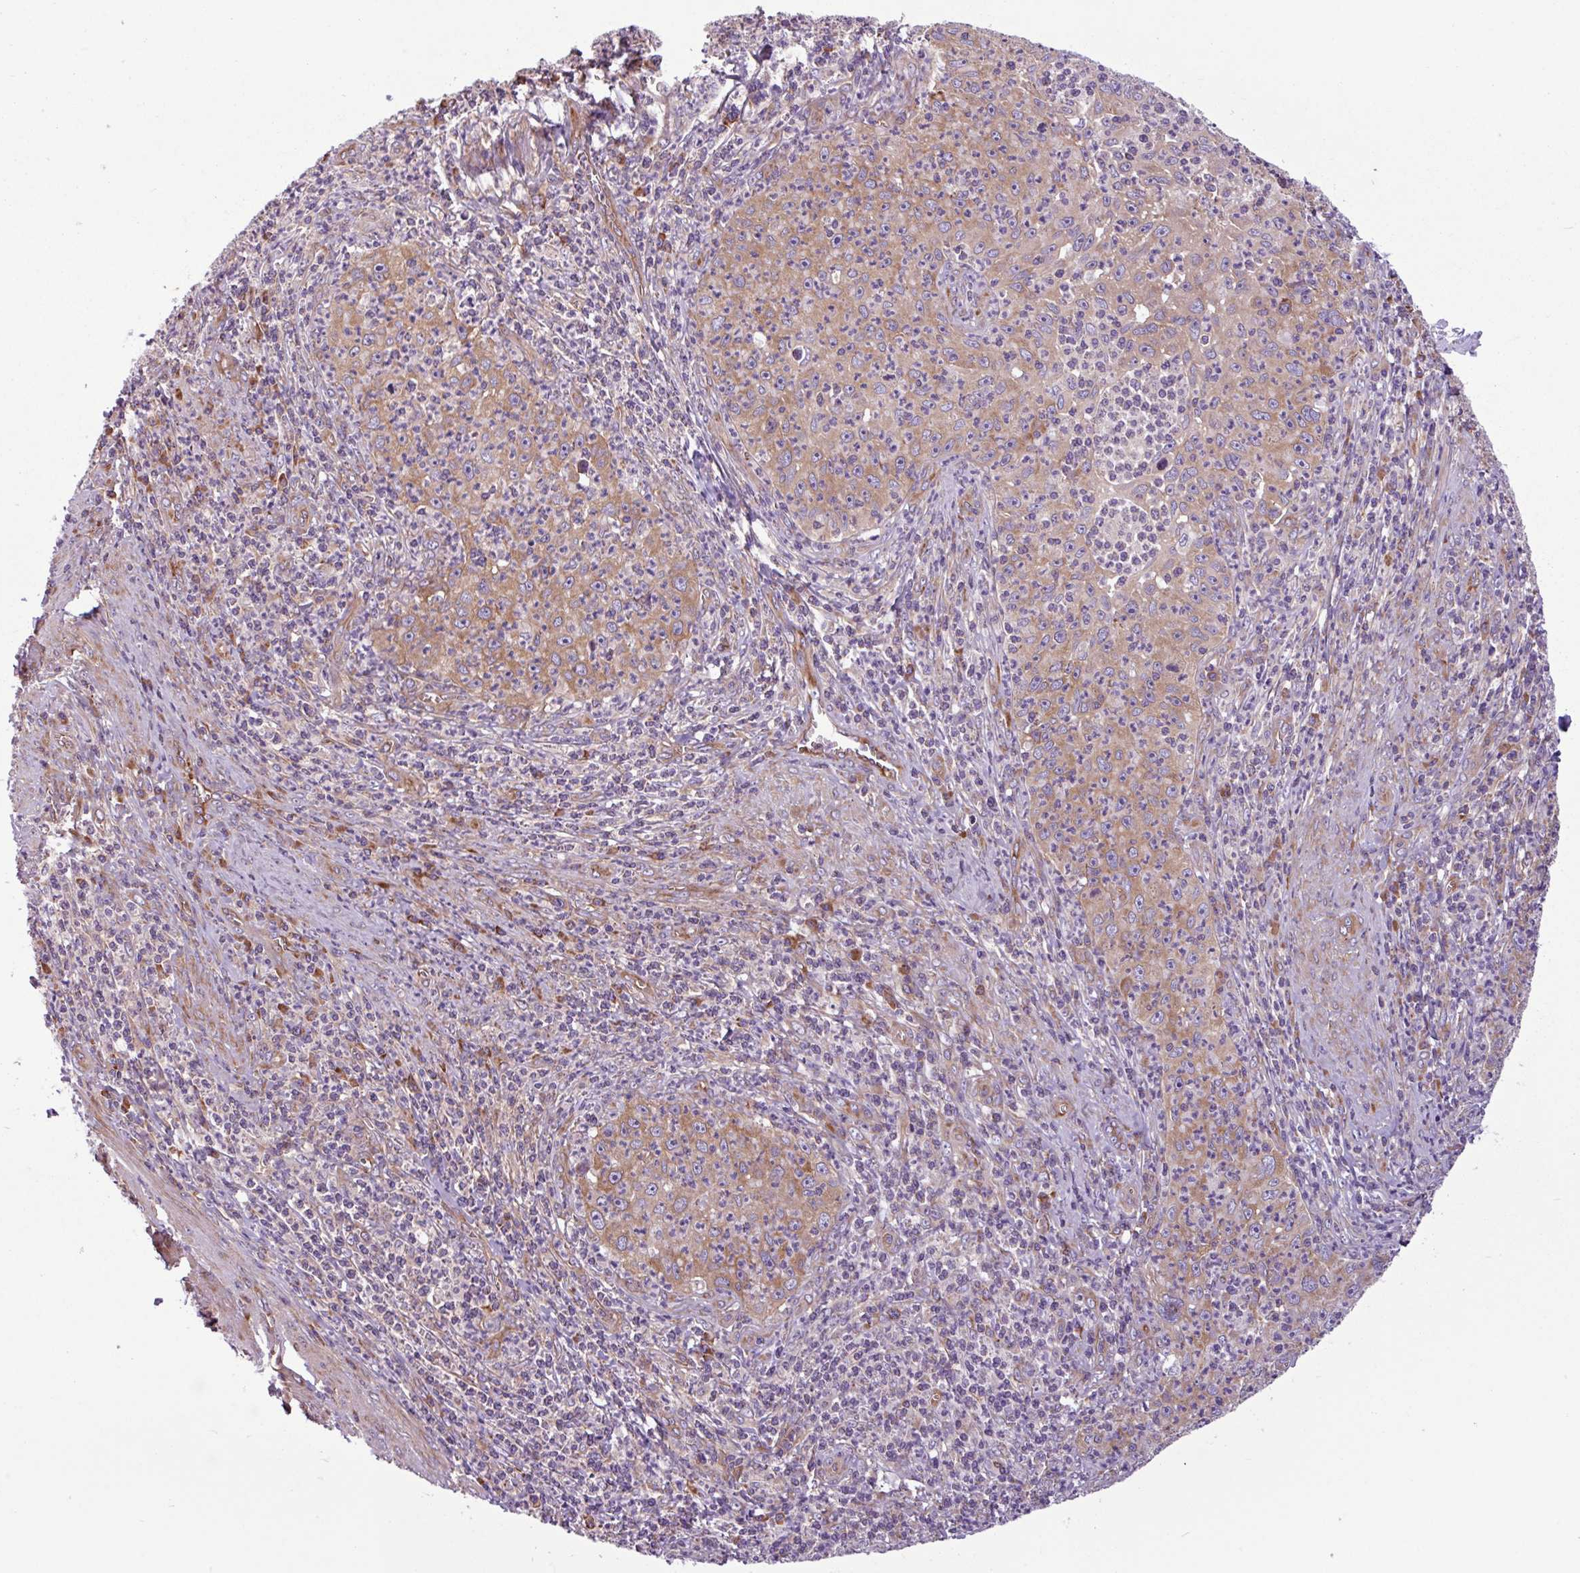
{"staining": {"intensity": "moderate", "quantity": ">75%", "location": "cytoplasmic/membranous"}, "tissue": "cervical cancer", "cell_type": "Tumor cells", "image_type": "cancer", "snomed": [{"axis": "morphology", "description": "Squamous cell carcinoma, NOS"}, {"axis": "topography", "description": "Cervix"}], "caption": "Moderate cytoplasmic/membranous protein positivity is identified in about >75% of tumor cells in cervical cancer (squamous cell carcinoma).", "gene": "MROH2A", "patient": {"sex": "female", "age": 30}}